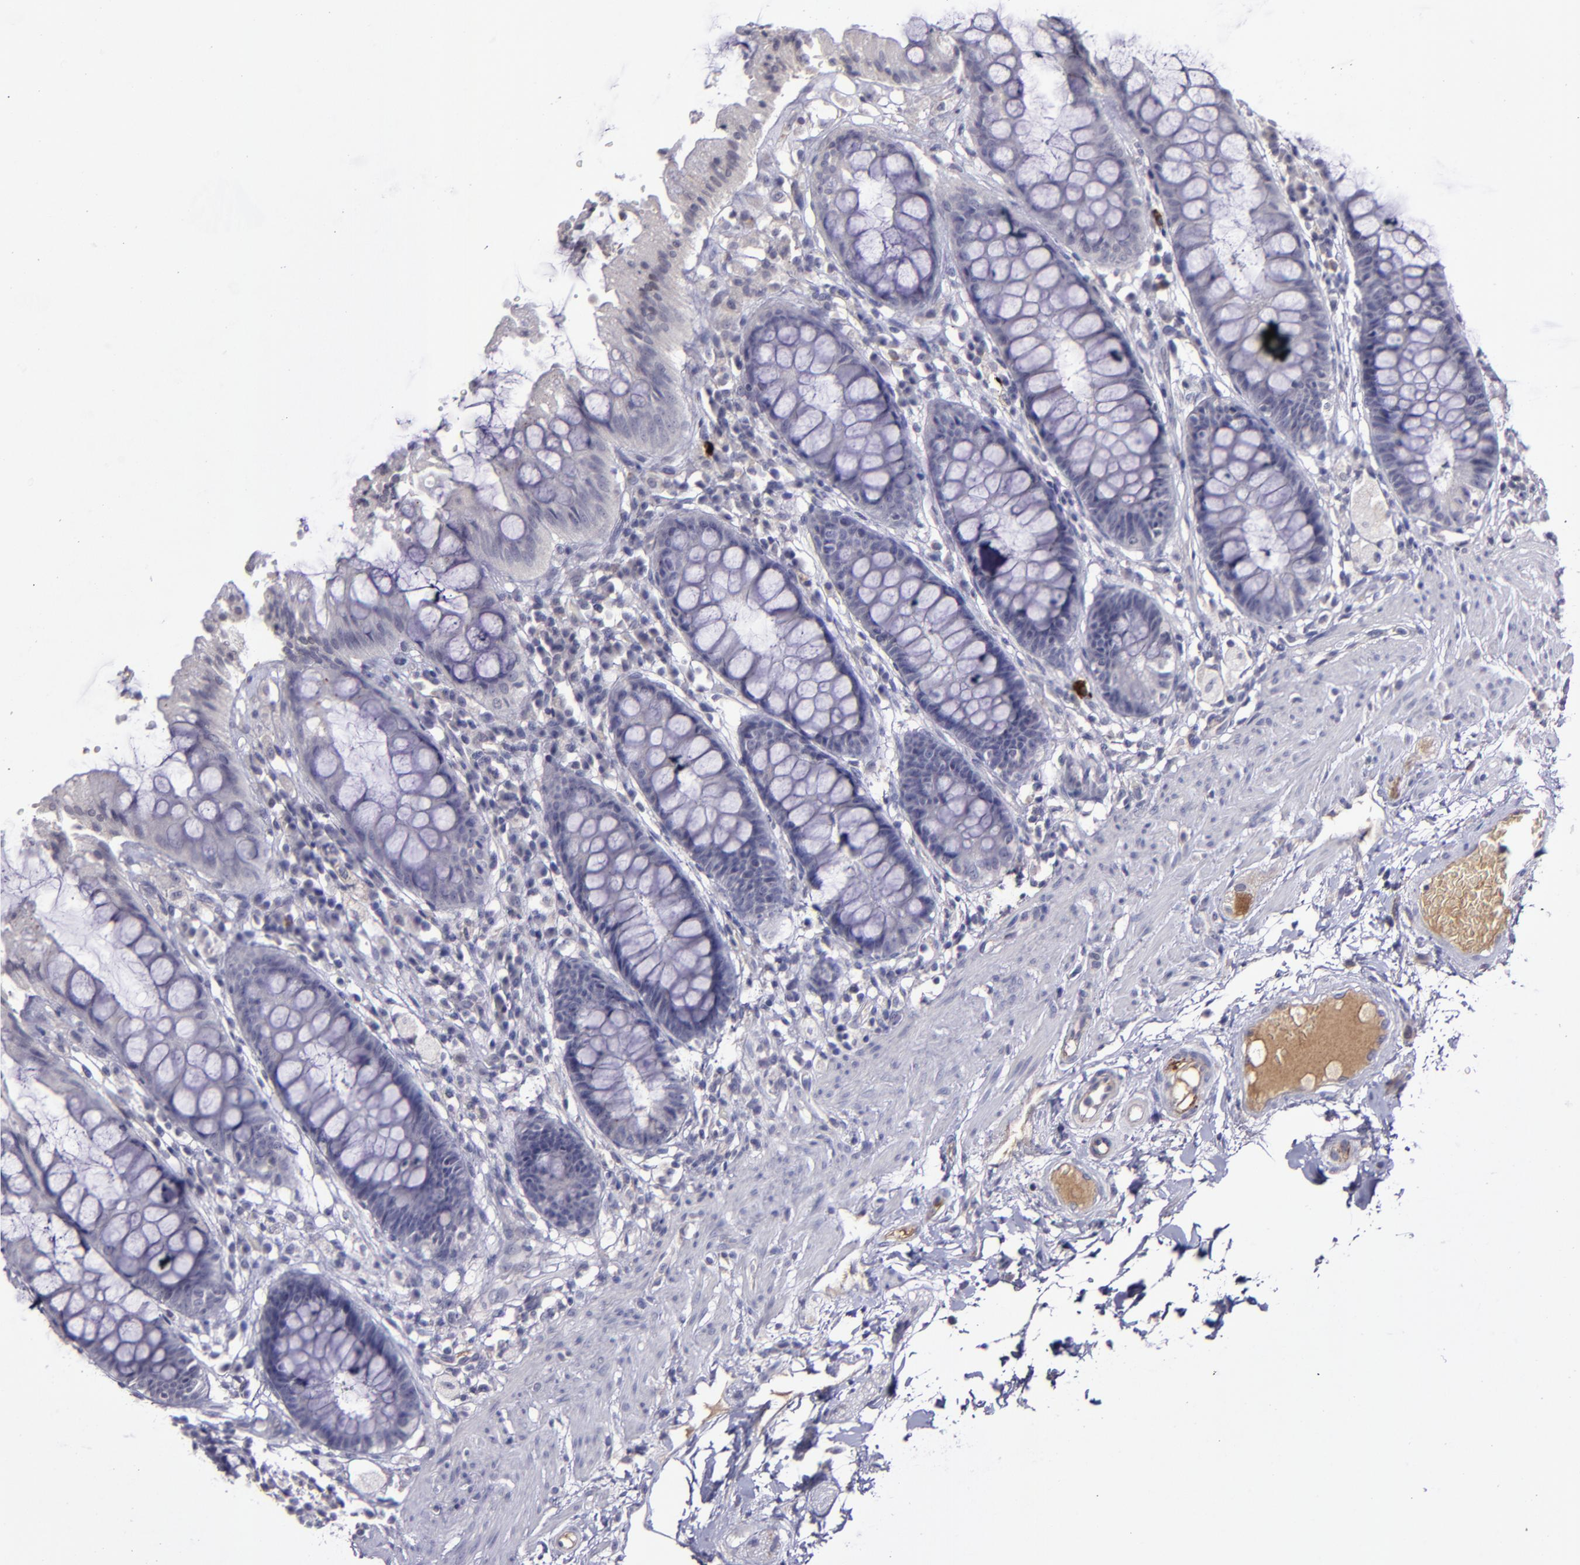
{"staining": {"intensity": "negative", "quantity": "none", "location": "none"}, "tissue": "rectum", "cell_type": "Glandular cells", "image_type": "normal", "snomed": [{"axis": "morphology", "description": "Normal tissue, NOS"}, {"axis": "topography", "description": "Rectum"}], "caption": "DAB (3,3'-diaminobenzidine) immunohistochemical staining of unremarkable rectum demonstrates no significant positivity in glandular cells. The staining is performed using DAB (3,3'-diaminobenzidine) brown chromogen with nuclei counter-stained in using hematoxylin.", "gene": "MASP1", "patient": {"sex": "female", "age": 46}}